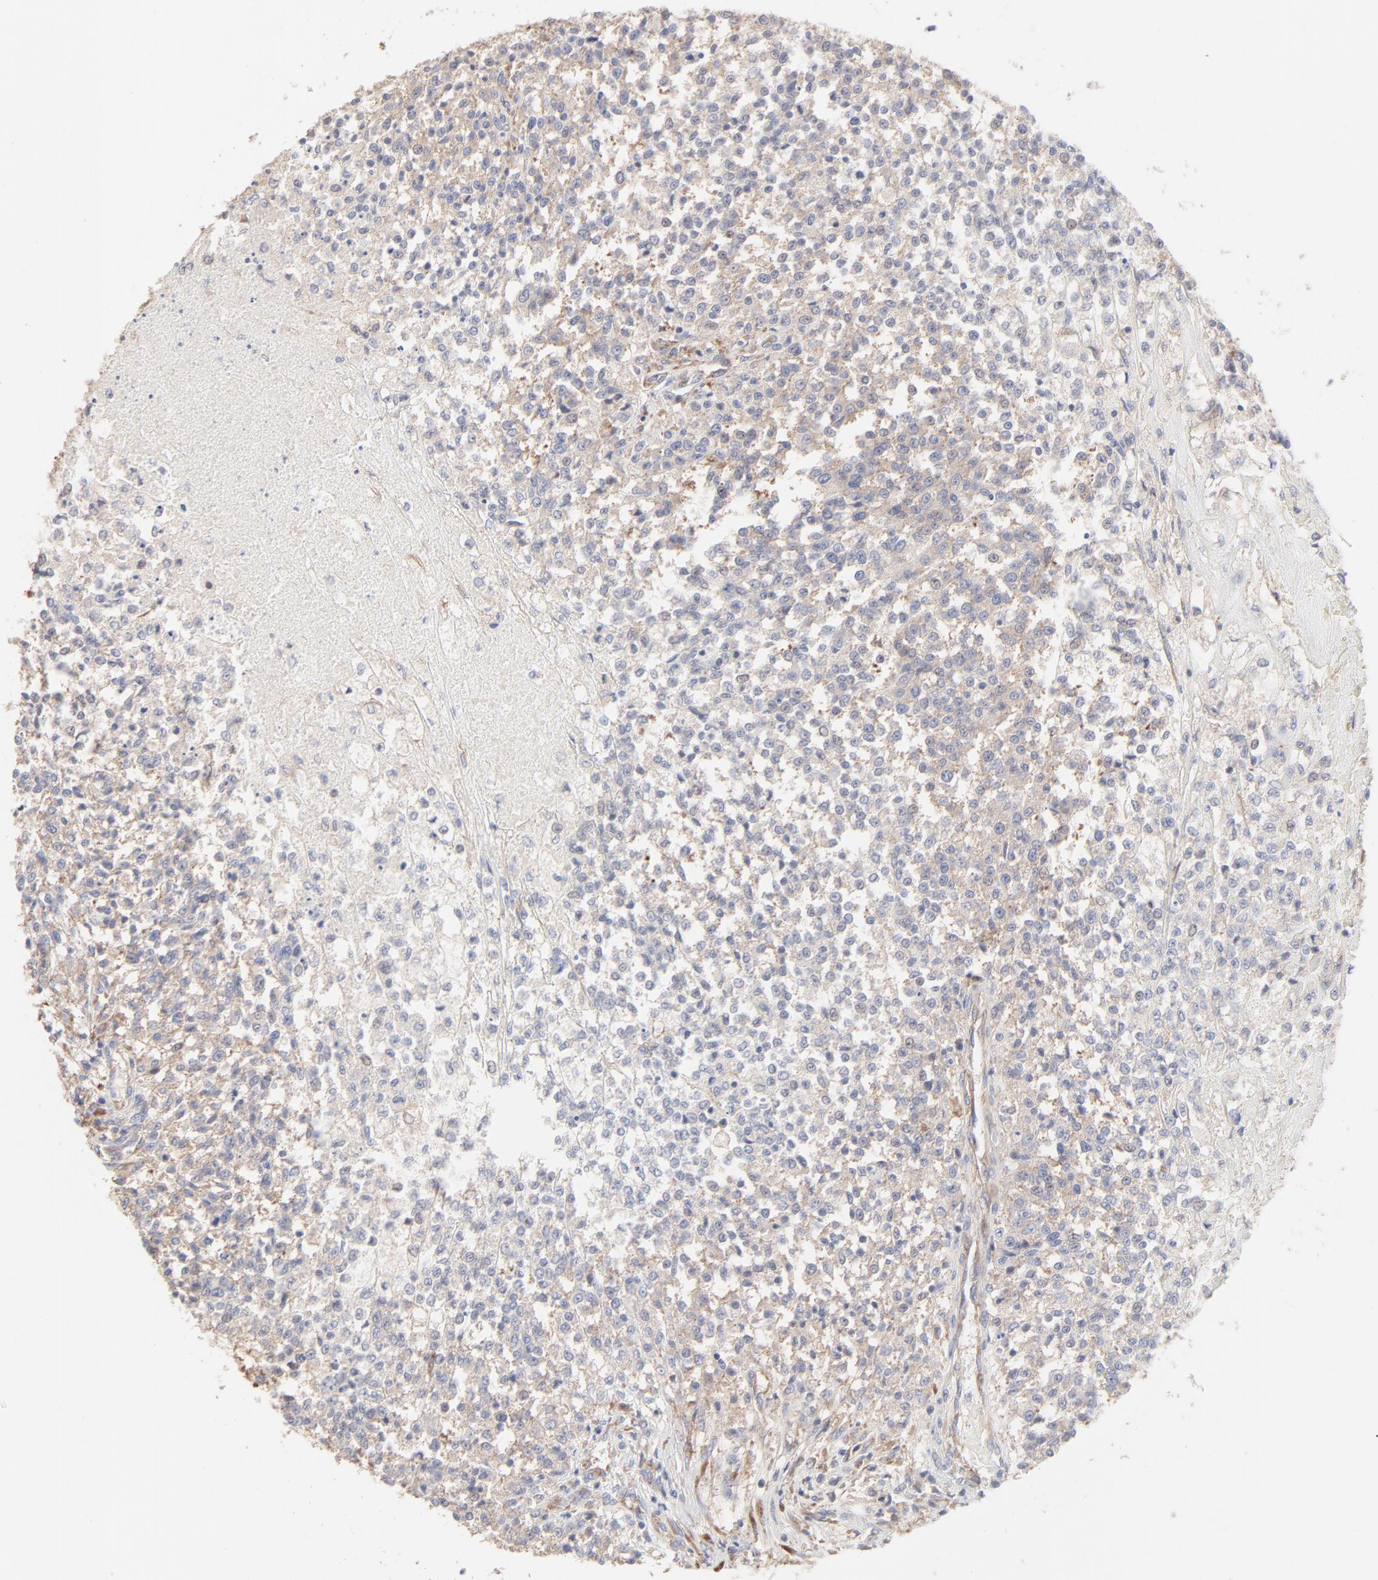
{"staining": {"intensity": "moderate", "quantity": "25%-75%", "location": "cytoplasmic/membranous"}, "tissue": "testis cancer", "cell_type": "Tumor cells", "image_type": "cancer", "snomed": [{"axis": "morphology", "description": "Seminoma, NOS"}, {"axis": "topography", "description": "Testis"}], "caption": "Human testis cancer stained with a brown dye shows moderate cytoplasmic/membranous positive expression in approximately 25%-75% of tumor cells.", "gene": "RPS21", "patient": {"sex": "male", "age": 59}}